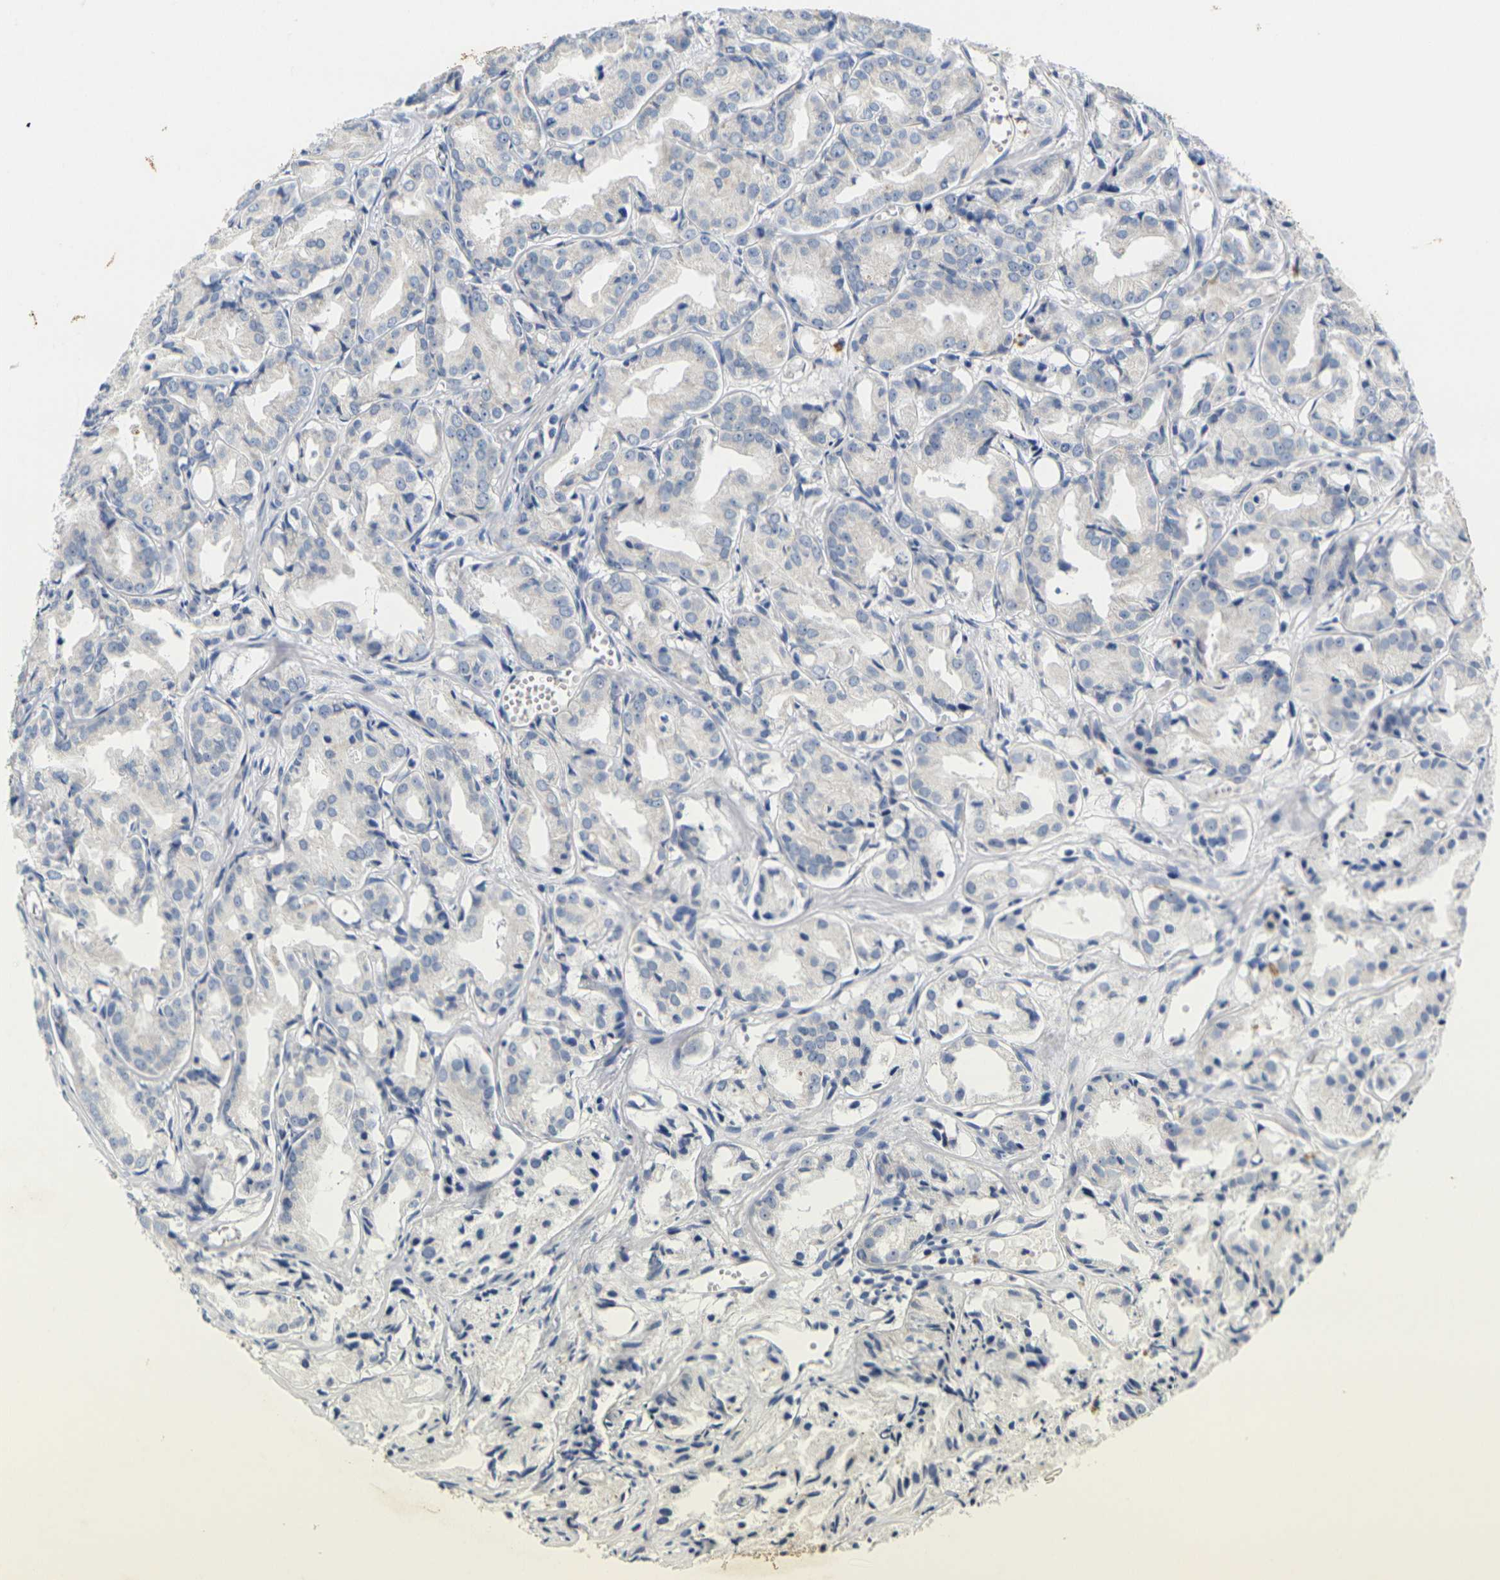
{"staining": {"intensity": "negative", "quantity": "none", "location": "none"}, "tissue": "prostate cancer", "cell_type": "Tumor cells", "image_type": "cancer", "snomed": [{"axis": "morphology", "description": "Adenocarcinoma, Low grade"}, {"axis": "topography", "description": "Prostate"}], "caption": "Immunohistochemical staining of human low-grade adenocarcinoma (prostate) displays no significant expression in tumor cells.", "gene": "NOCT", "patient": {"sex": "male", "age": 72}}